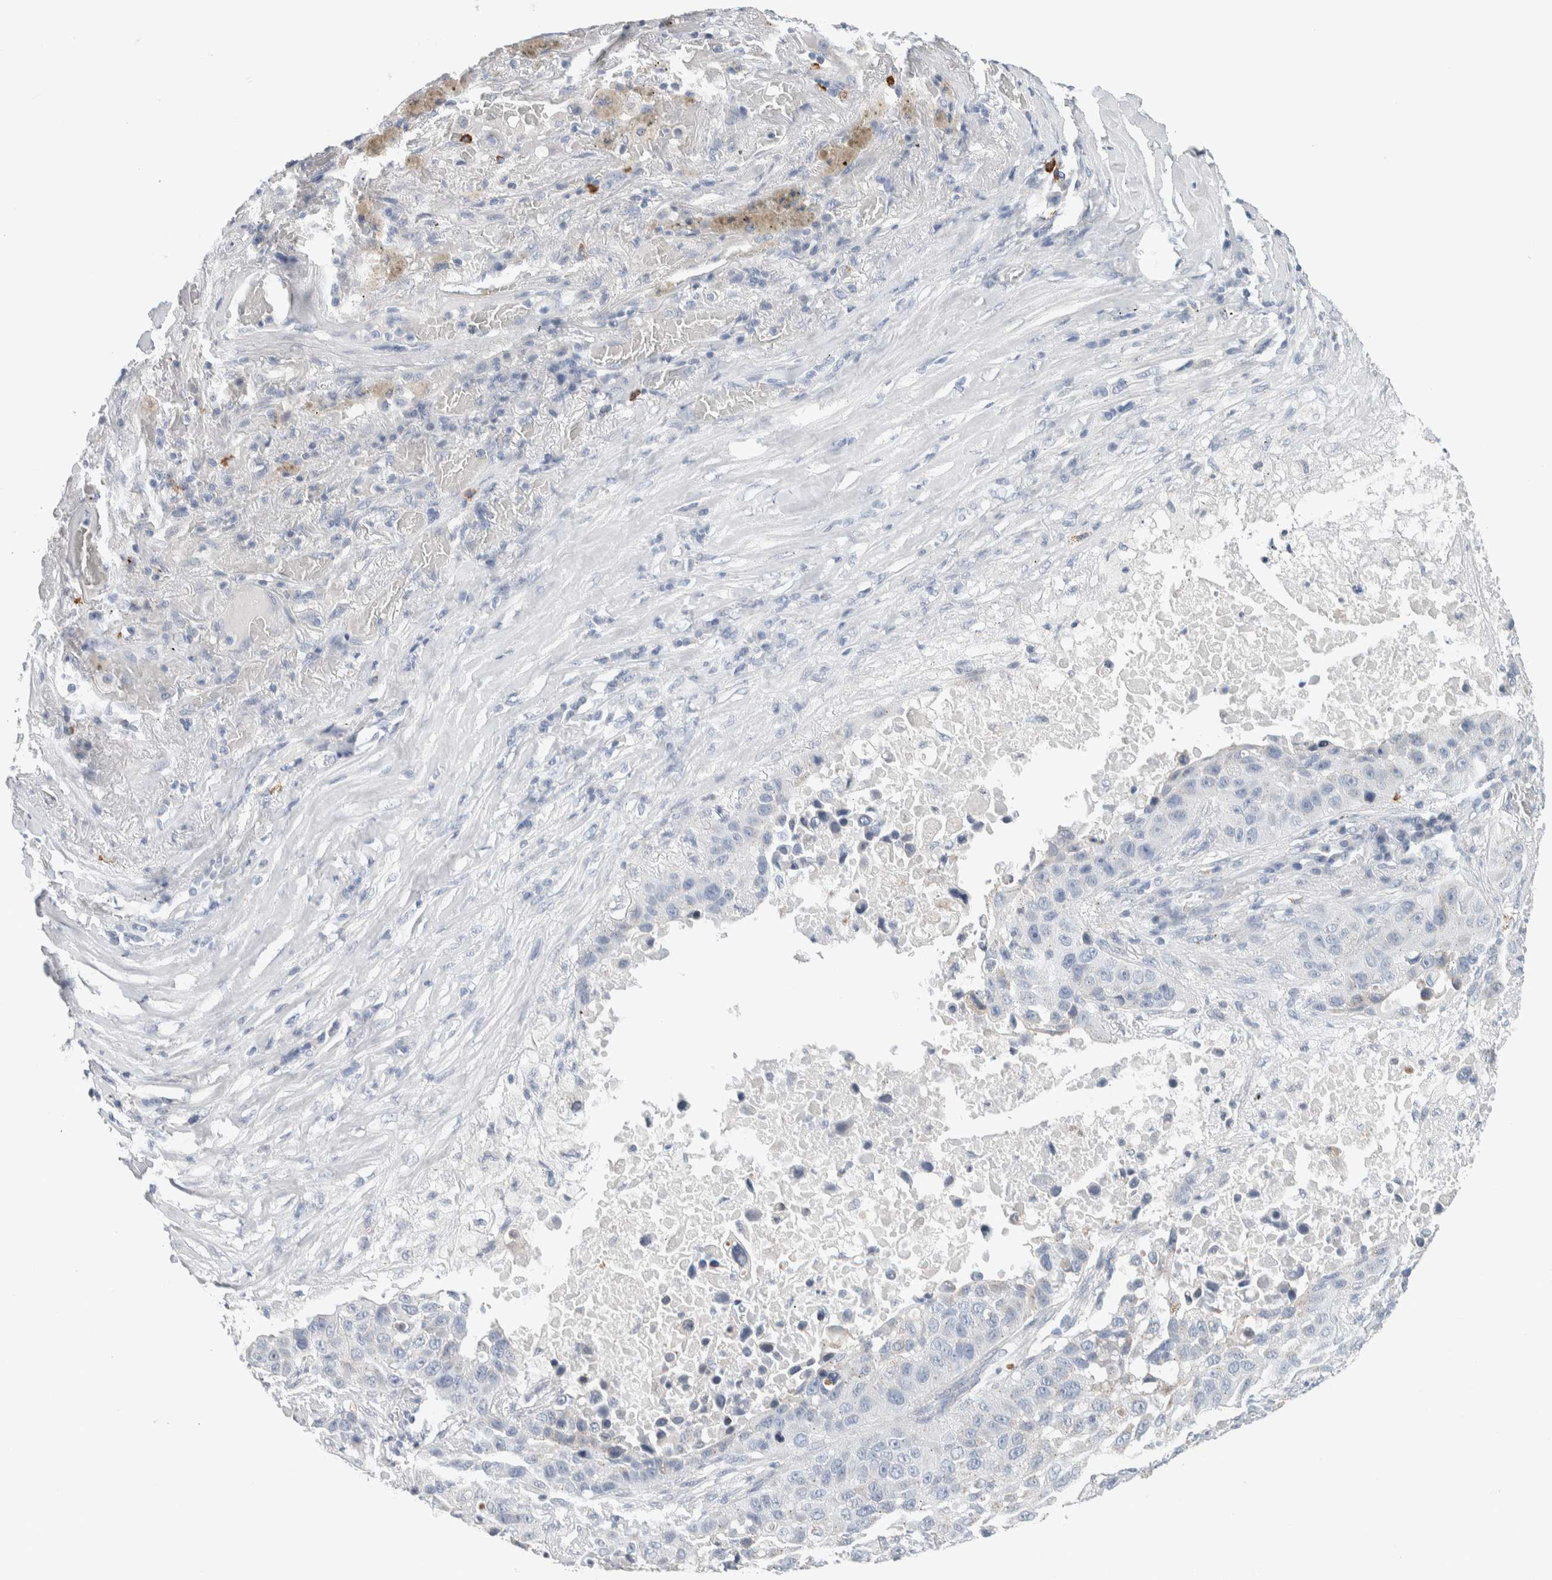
{"staining": {"intensity": "negative", "quantity": "none", "location": "none"}, "tissue": "lung cancer", "cell_type": "Tumor cells", "image_type": "cancer", "snomed": [{"axis": "morphology", "description": "Squamous cell carcinoma, NOS"}, {"axis": "topography", "description": "Lung"}], "caption": "Lung cancer (squamous cell carcinoma) was stained to show a protein in brown. There is no significant expression in tumor cells.", "gene": "SCN2A", "patient": {"sex": "male", "age": 57}}